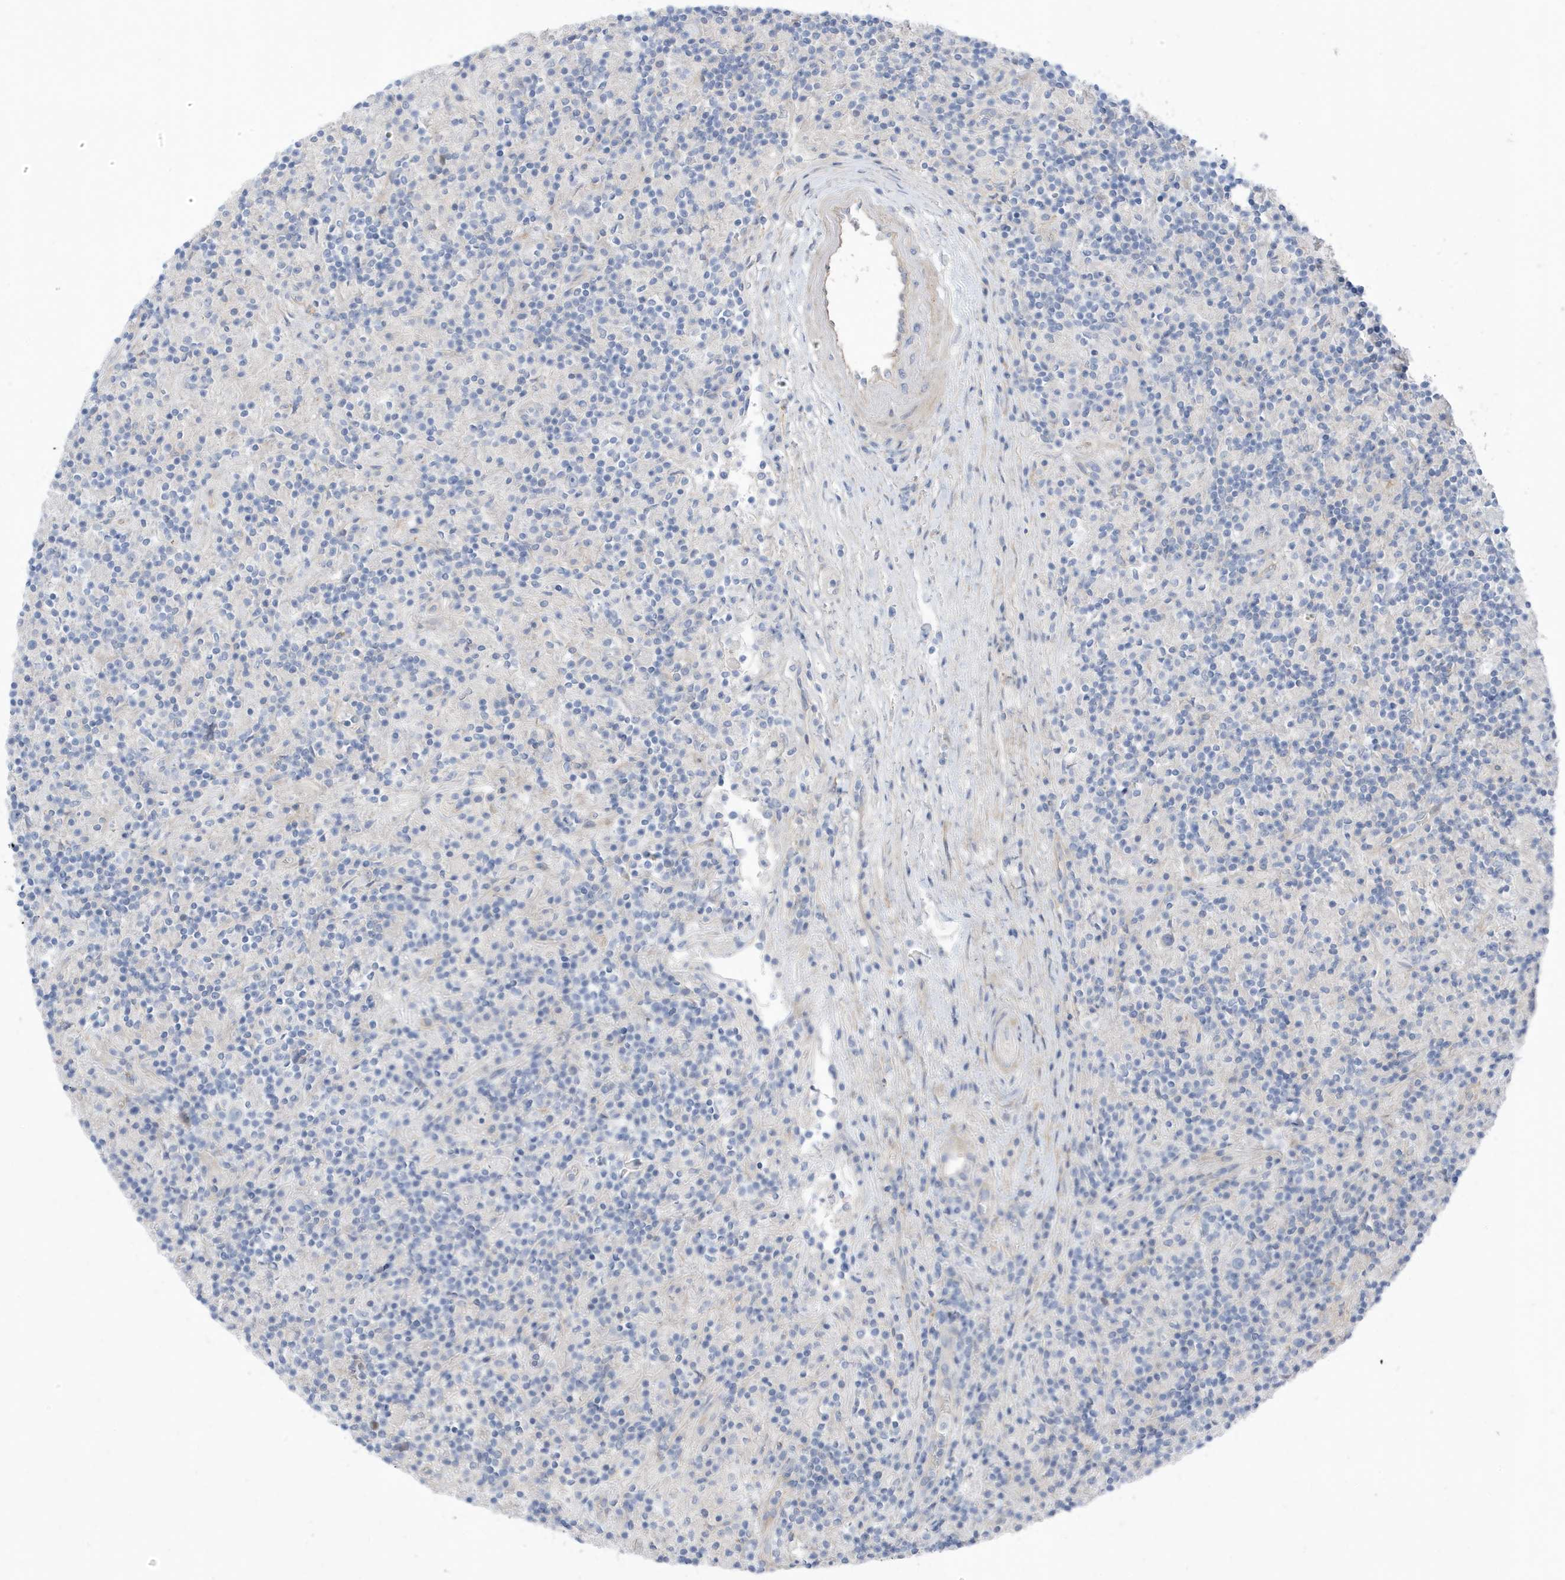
{"staining": {"intensity": "negative", "quantity": "none", "location": "none"}, "tissue": "lymphoma", "cell_type": "Tumor cells", "image_type": "cancer", "snomed": [{"axis": "morphology", "description": "Hodgkin's disease, NOS"}, {"axis": "topography", "description": "Lymph node"}], "caption": "Immunohistochemistry (IHC) image of neoplastic tissue: lymphoma stained with DAB displays no significant protein expression in tumor cells. (Brightfield microscopy of DAB (3,3'-diaminobenzidine) IHC at high magnification).", "gene": "ATP13A5", "patient": {"sex": "male", "age": 70}}